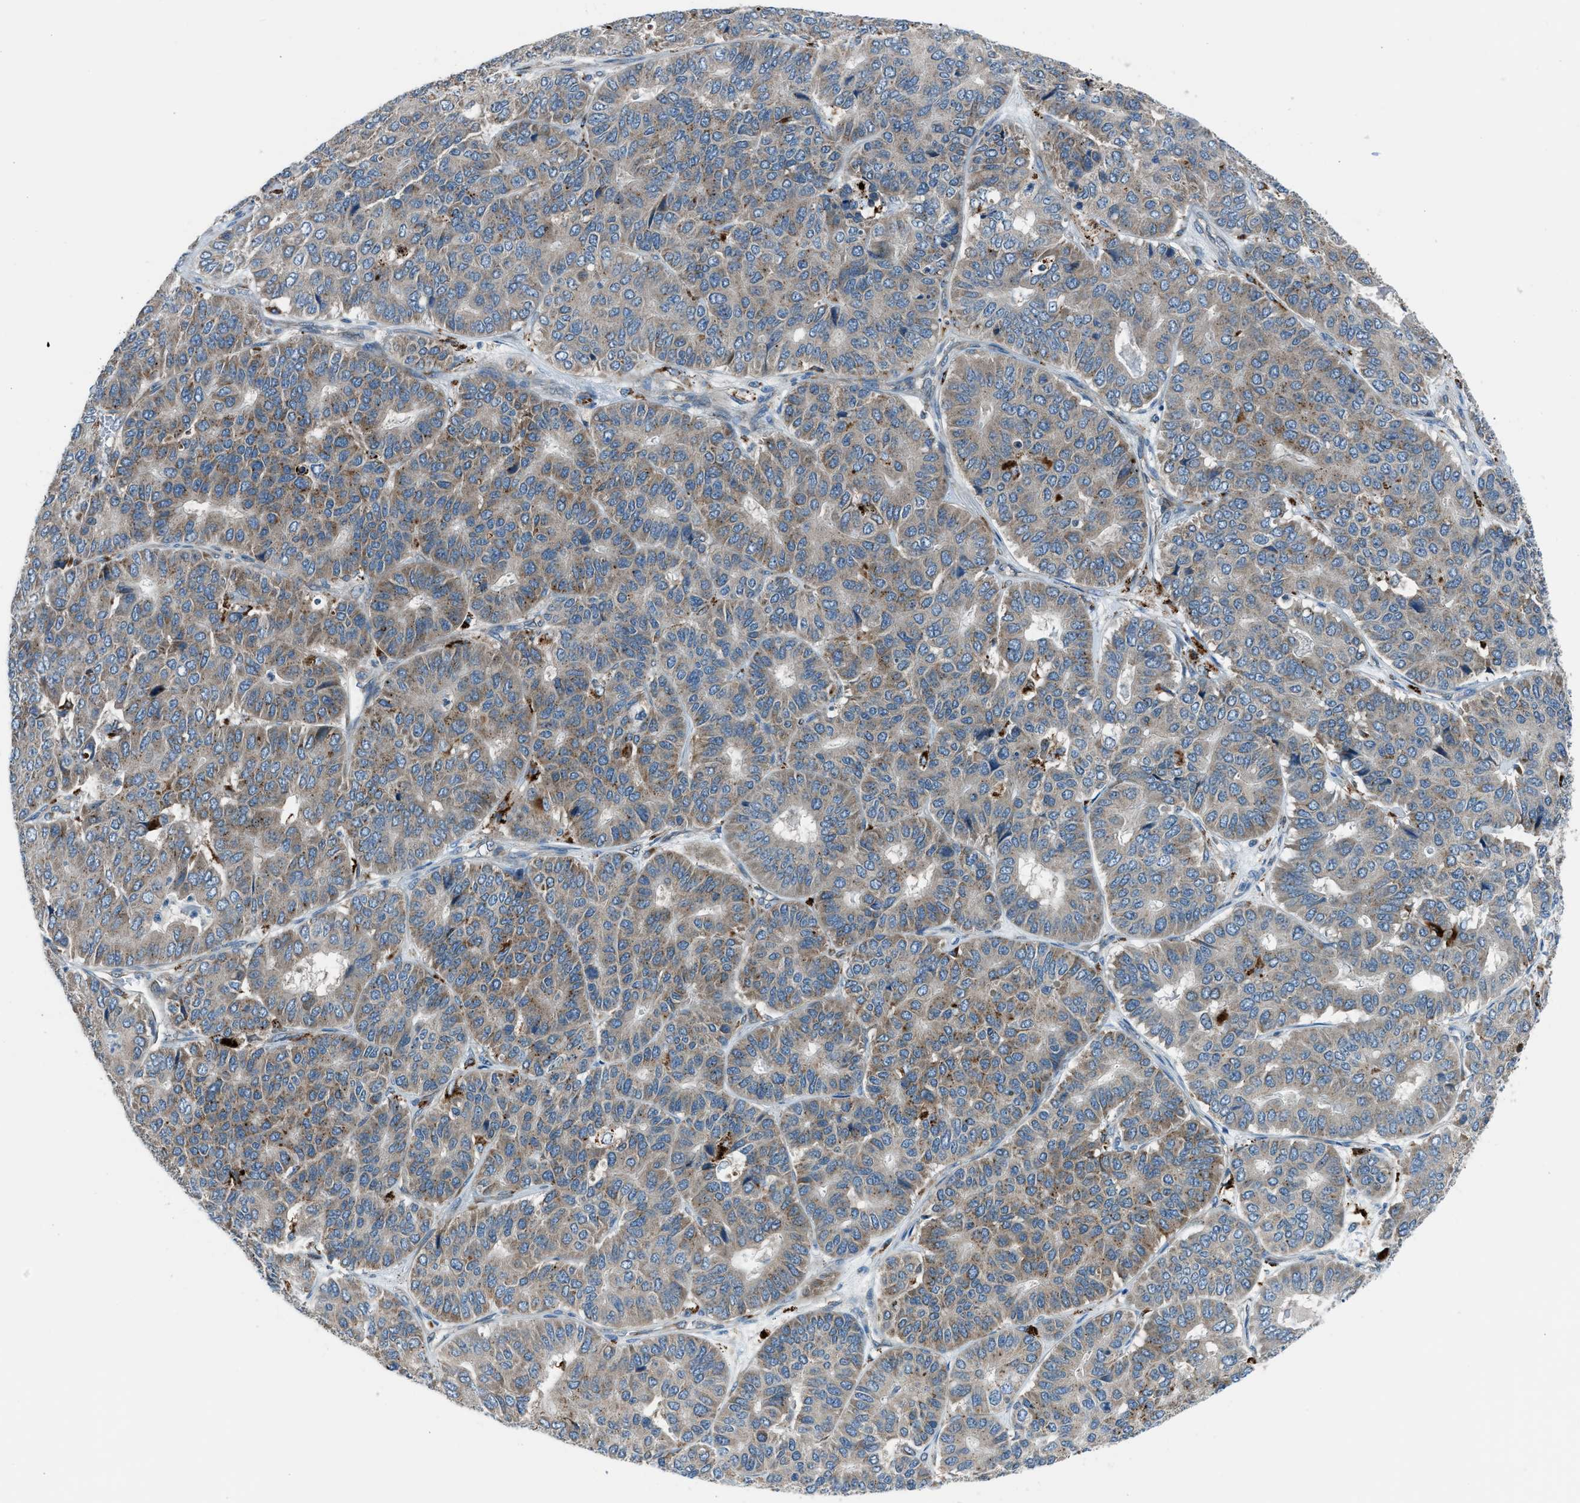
{"staining": {"intensity": "moderate", "quantity": "25%-75%", "location": "cytoplasmic/membranous"}, "tissue": "pancreatic cancer", "cell_type": "Tumor cells", "image_type": "cancer", "snomed": [{"axis": "morphology", "description": "Adenocarcinoma, NOS"}, {"axis": "topography", "description": "Pancreas"}], "caption": "Pancreatic cancer was stained to show a protein in brown. There is medium levels of moderate cytoplasmic/membranous positivity in approximately 25%-75% of tumor cells.", "gene": "LMBR1", "patient": {"sex": "male", "age": 50}}